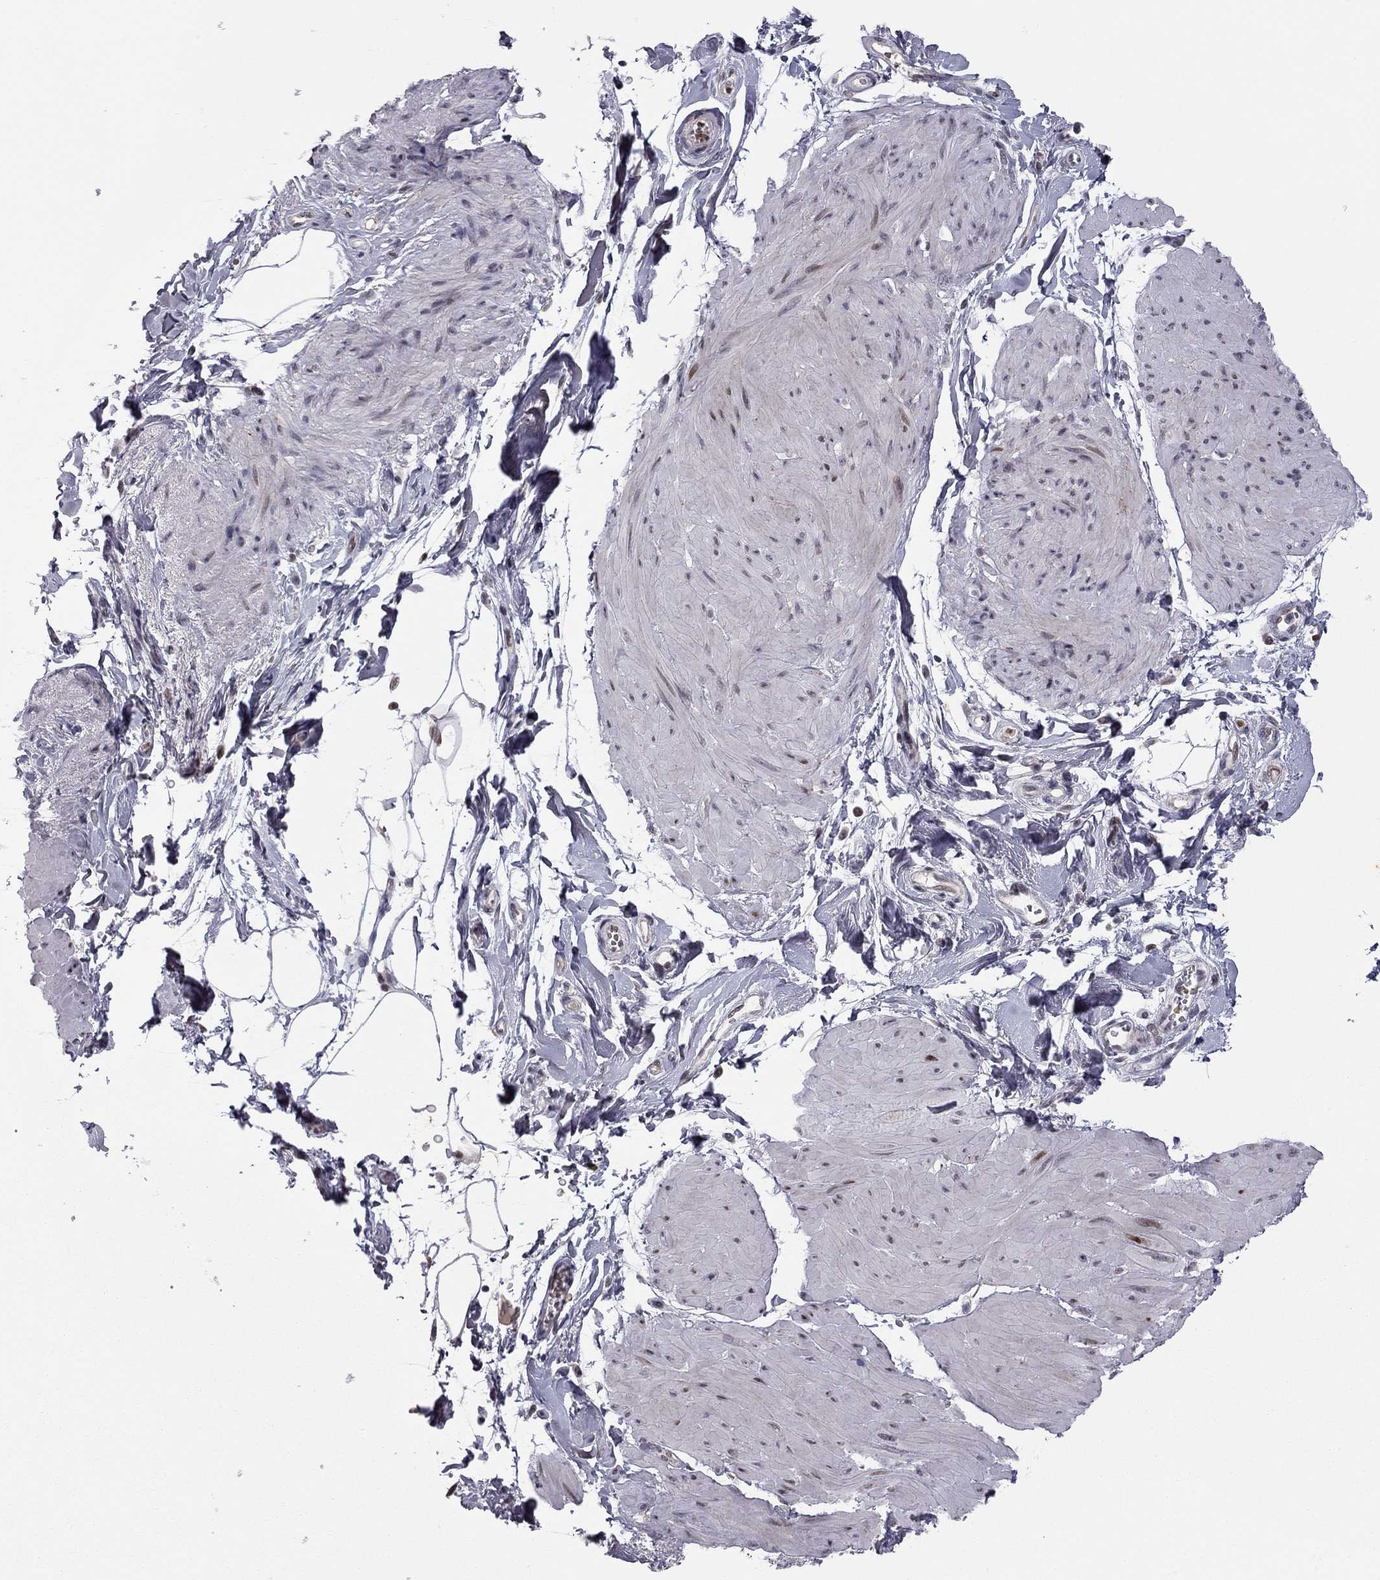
{"staining": {"intensity": "weak", "quantity": "<25%", "location": "nuclear"}, "tissue": "smooth muscle", "cell_type": "Smooth muscle cells", "image_type": "normal", "snomed": [{"axis": "morphology", "description": "Normal tissue, NOS"}, {"axis": "topography", "description": "Adipose tissue"}, {"axis": "topography", "description": "Smooth muscle"}, {"axis": "topography", "description": "Peripheral nerve tissue"}], "caption": "DAB immunohistochemical staining of unremarkable smooth muscle displays no significant staining in smooth muscle cells. (DAB (3,3'-diaminobenzidine) immunohistochemistry visualized using brightfield microscopy, high magnification).", "gene": "MC3R", "patient": {"sex": "male", "age": 83}}